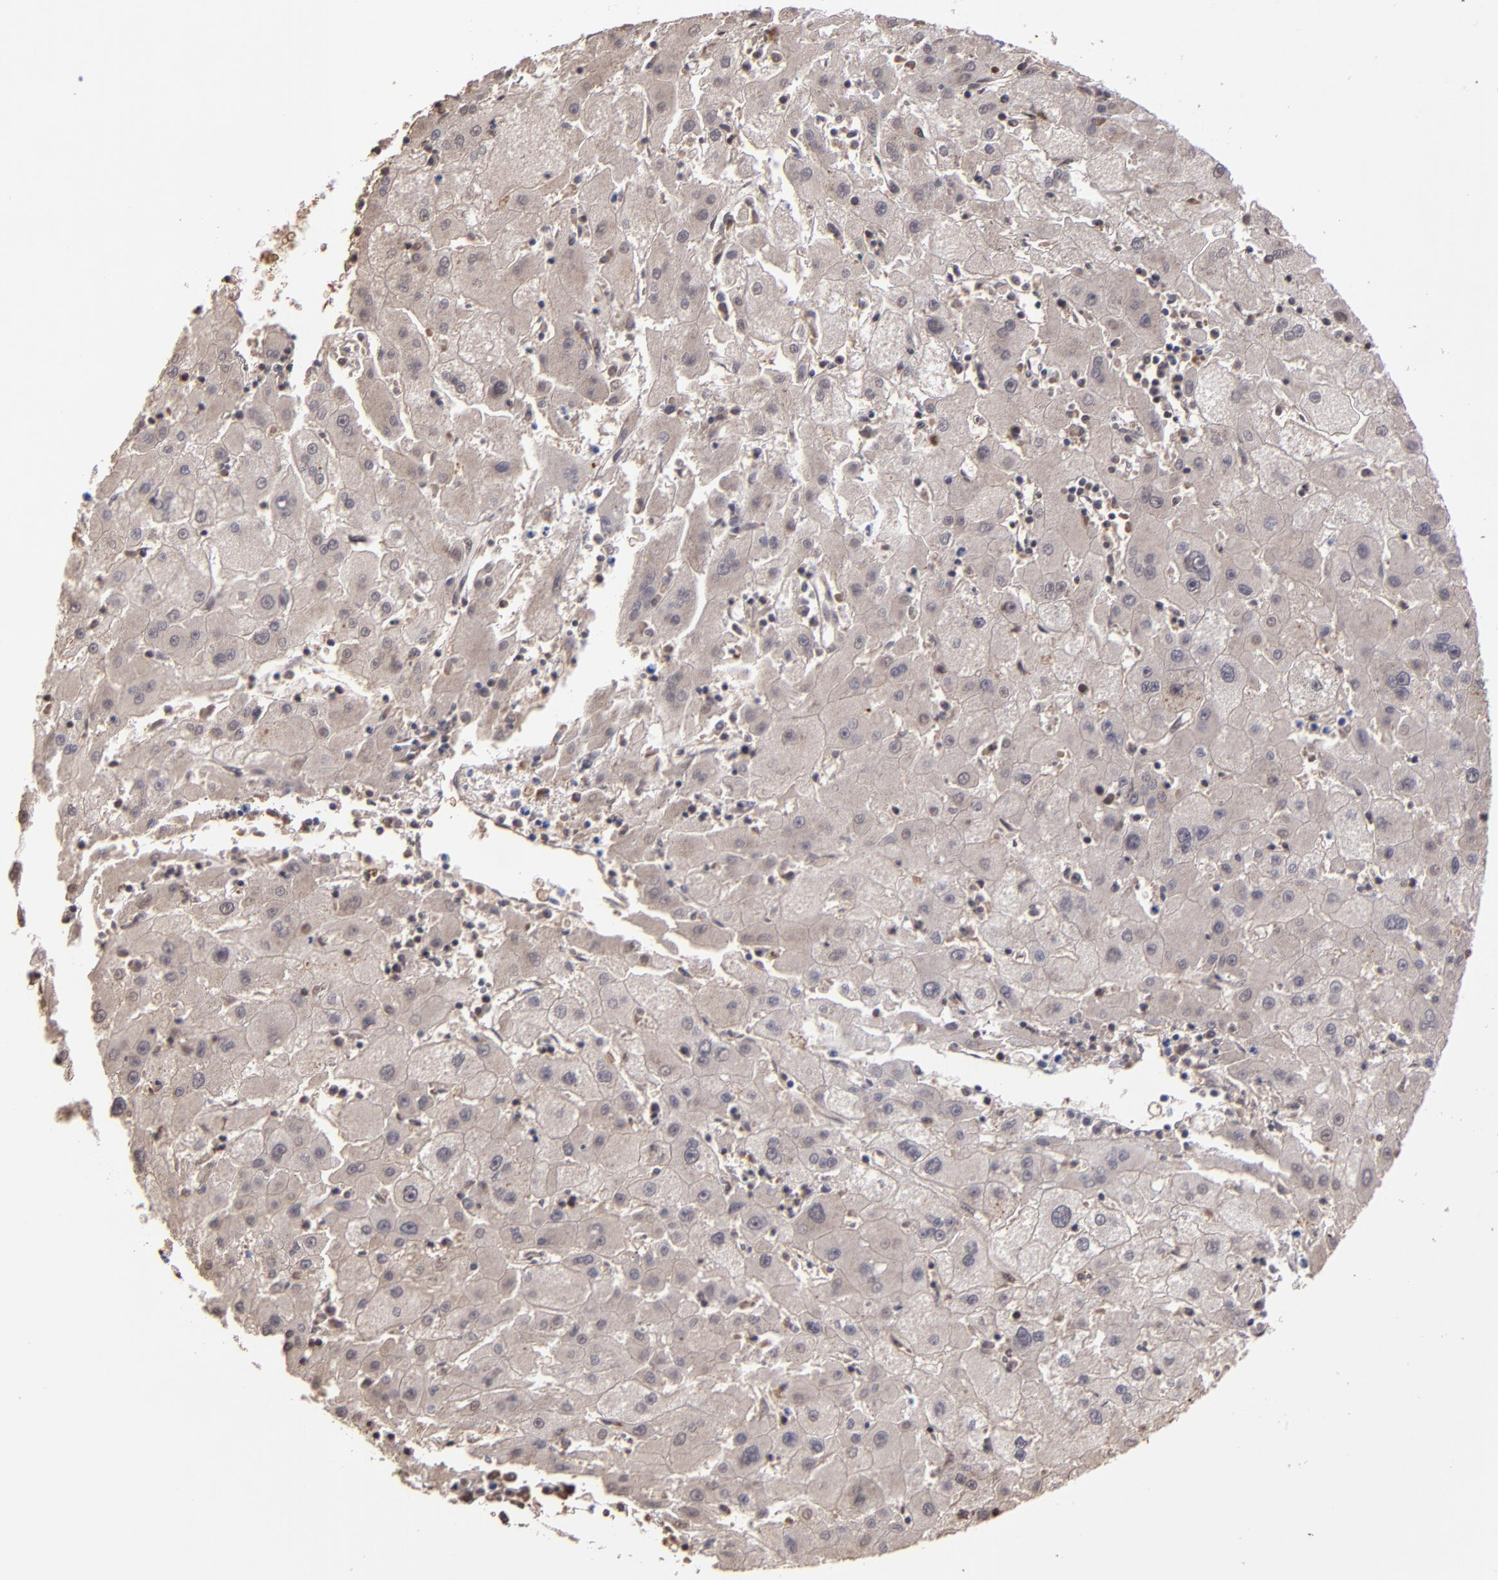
{"staining": {"intensity": "weak", "quantity": "<25%", "location": "cytoplasmic/membranous"}, "tissue": "liver cancer", "cell_type": "Tumor cells", "image_type": "cancer", "snomed": [{"axis": "morphology", "description": "Carcinoma, Hepatocellular, NOS"}, {"axis": "topography", "description": "Liver"}], "caption": "Tumor cells are negative for protein expression in human liver cancer. (DAB IHC with hematoxylin counter stain).", "gene": "ALDOB", "patient": {"sex": "male", "age": 72}}